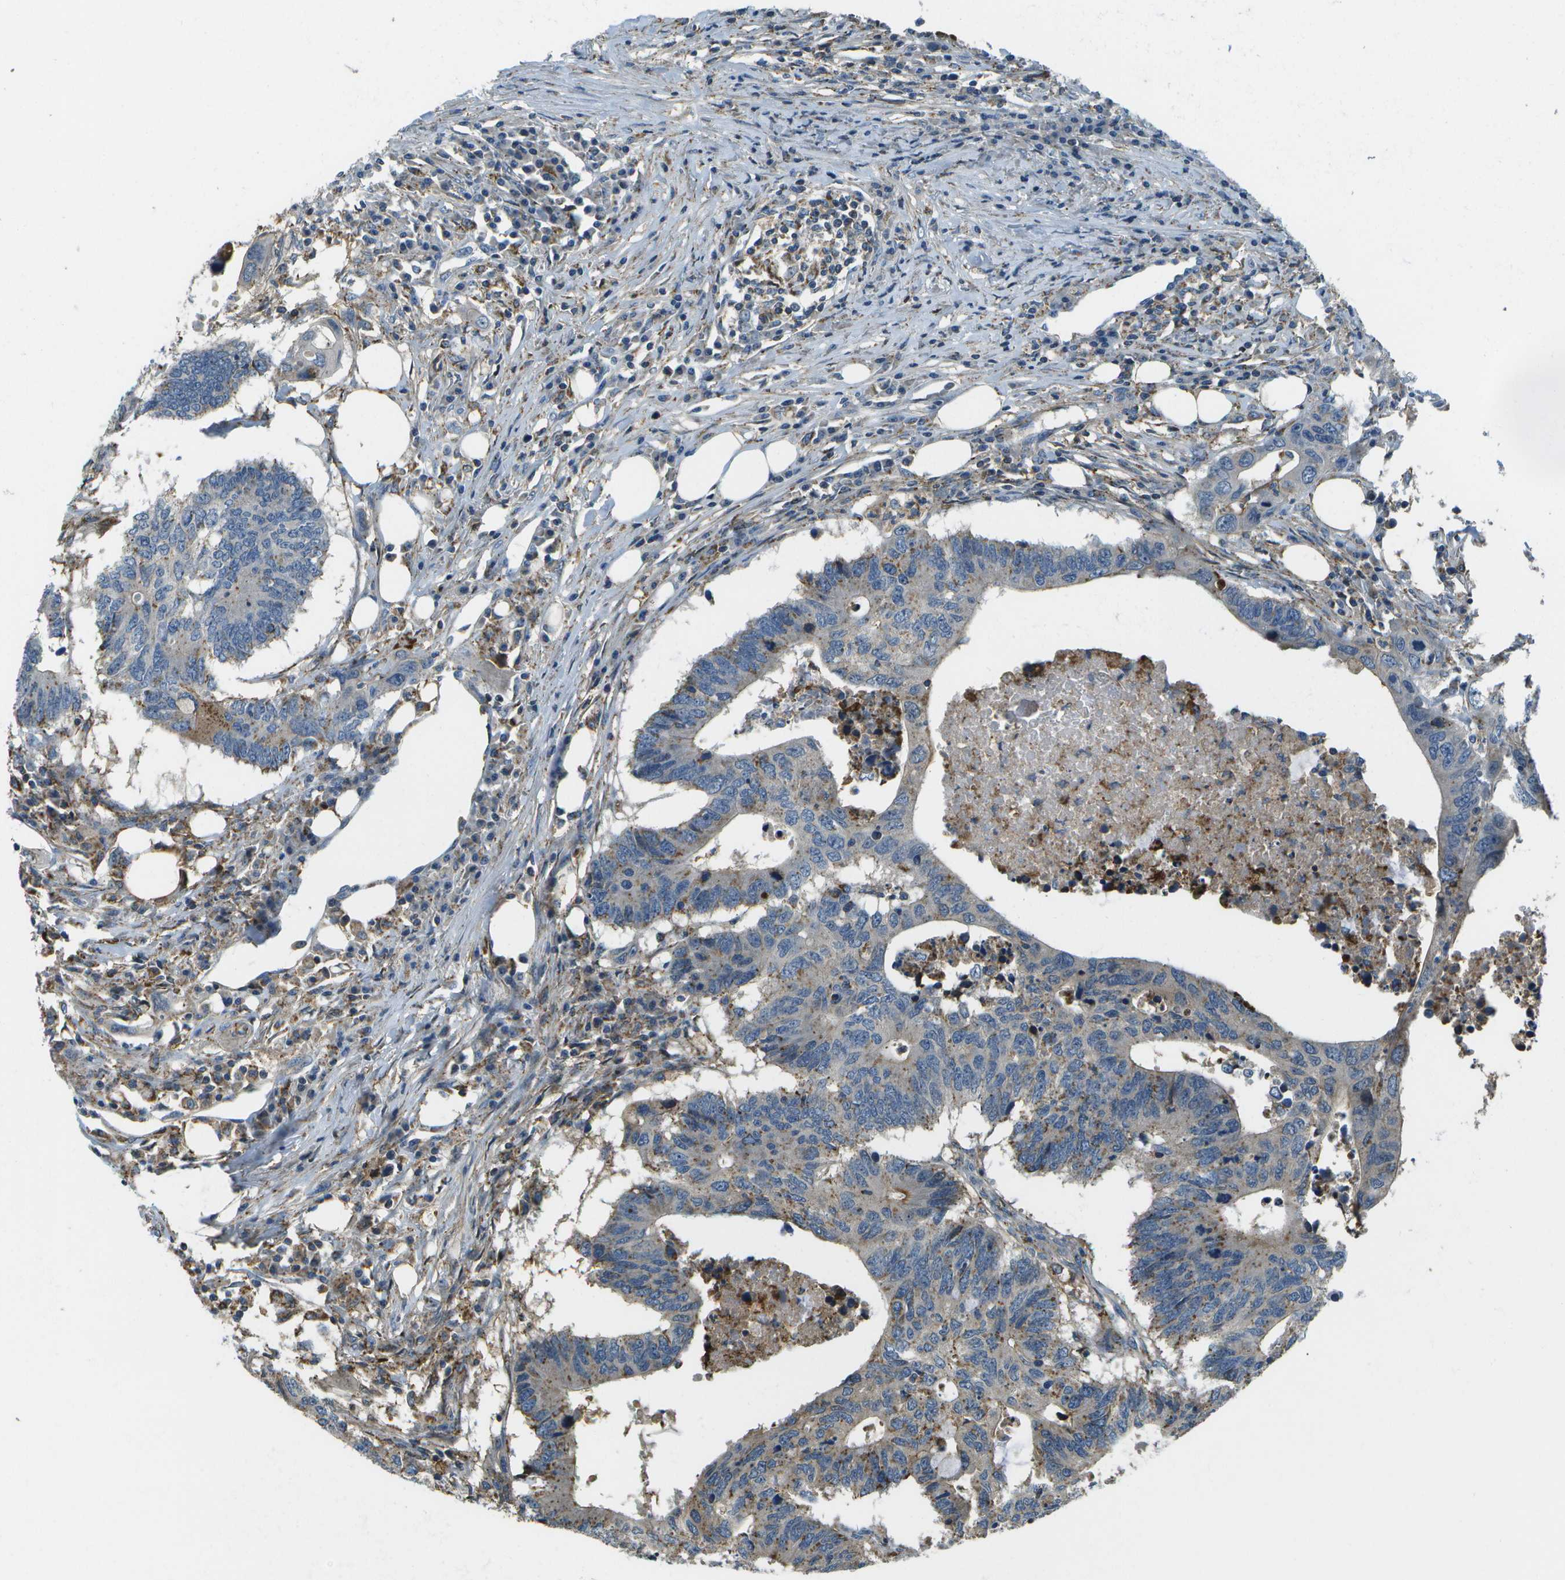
{"staining": {"intensity": "moderate", "quantity": "25%-75%", "location": "cytoplasmic/membranous"}, "tissue": "colorectal cancer", "cell_type": "Tumor cells", "image_type": "cancer", "snomed": [{"axis": "morphology", "description": "Adenocarcinoma, NOS"}, {"axis": "topography", "description": "Colon"}], "caption": "Brown immunohistochemical staining in human colorectal cancer (adenocarcinoma) reveals moderate cytoplasmic/membranous positivity in about 25%-75% of tumor cells. (Brightfield microscopy of DAB IHC at high magnification).", "gene": "LRRC66", "patient": {"sex": "male", "age": 71}}